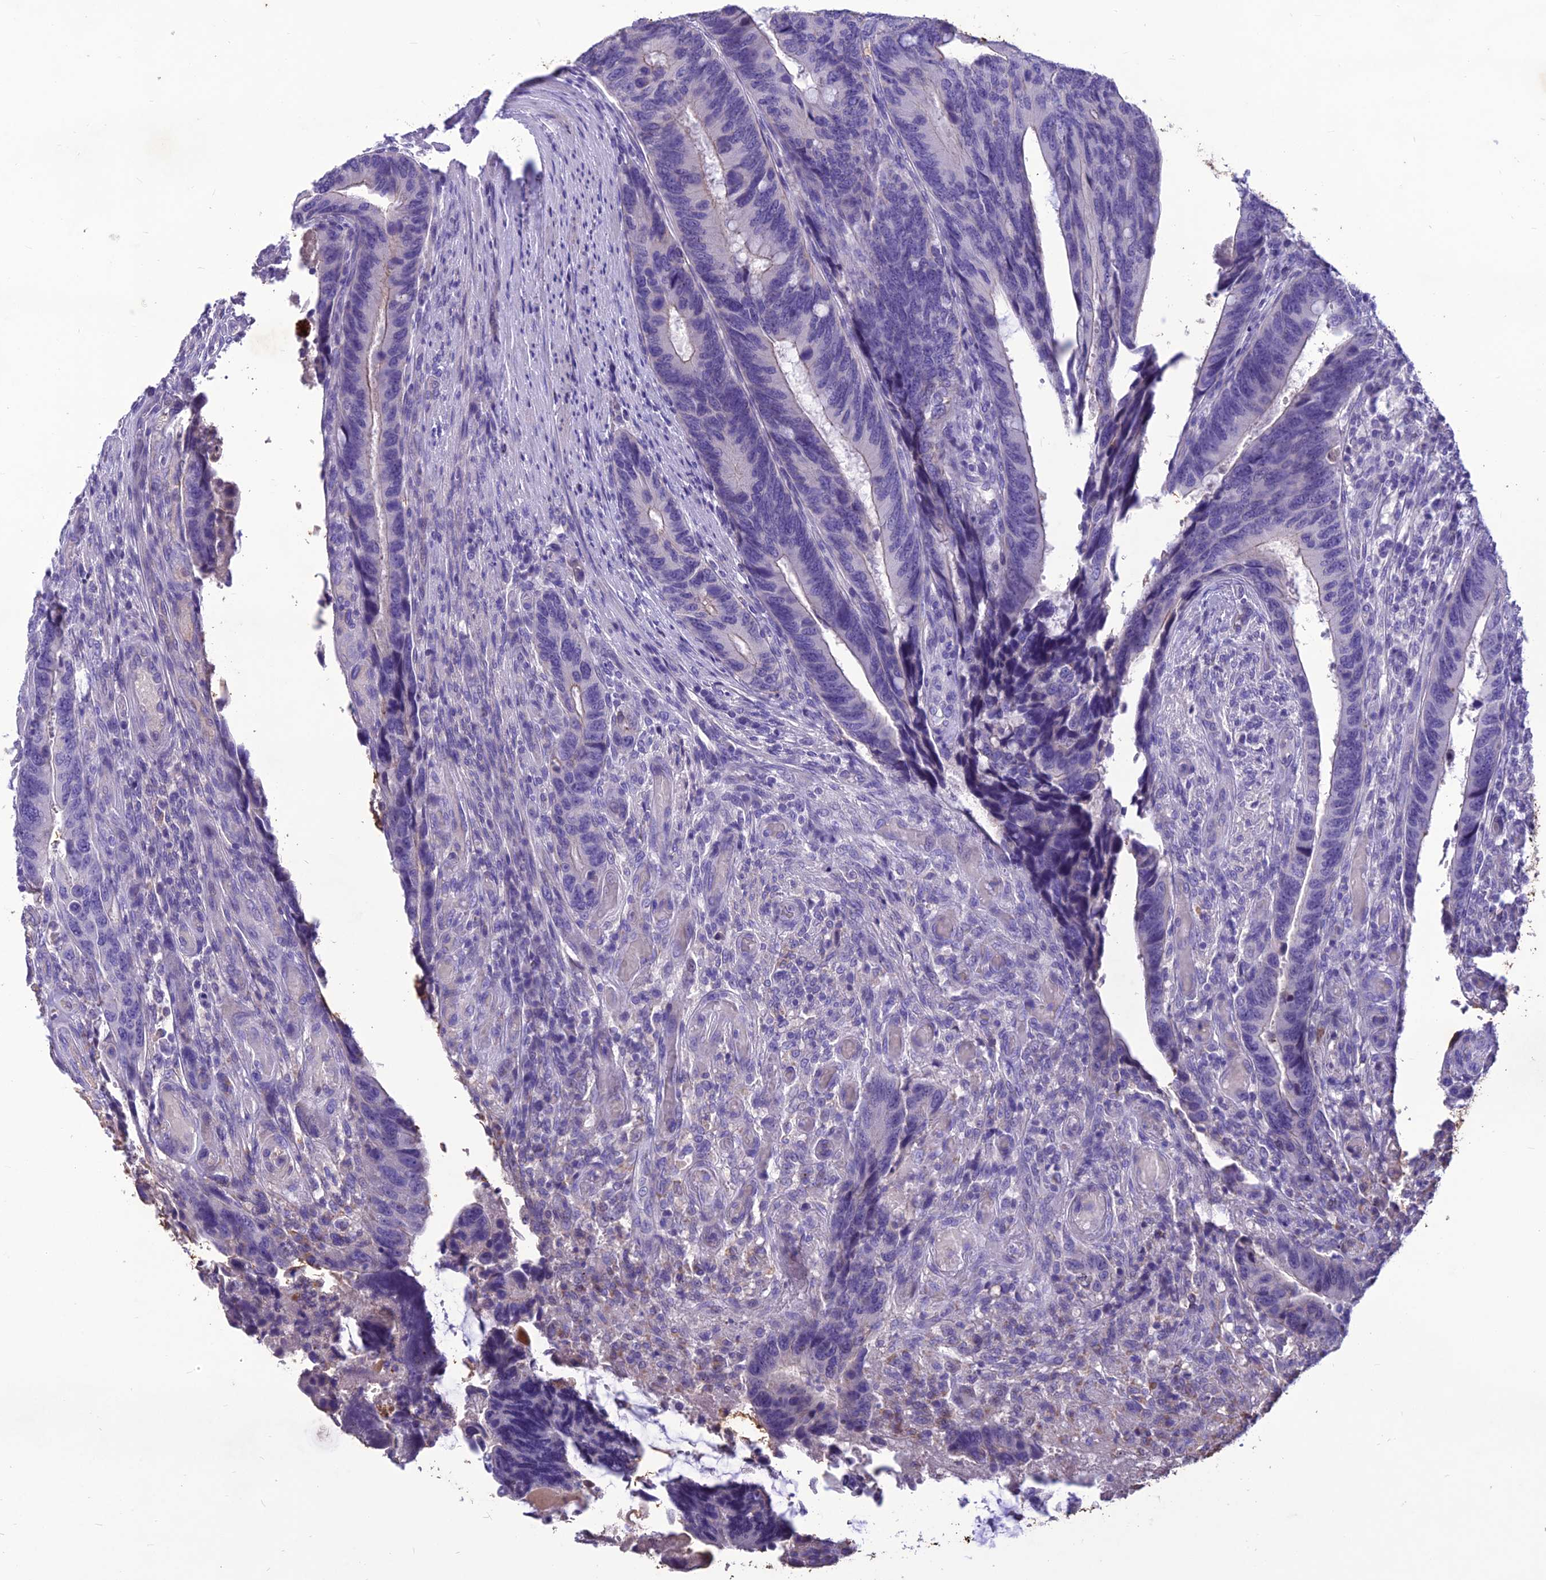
{"staining": {"intensity": "negative", "quantity": "none", "location": "none"}, "tissue": "colorectal cancer", "cell_type": "Tumor cells", "image_type": "cancer", "snomed": [{"axis": "morphology", "description": "Adenocarcinoma, NOS"}, {"axis": "topography", "description": "Colon"}], "caption": "Tumor cells are negative for brown protein staining in adenocarcinoma (colorectal).", "gene": "IFT172", "patient": {"sex": "male", "age": 87}}